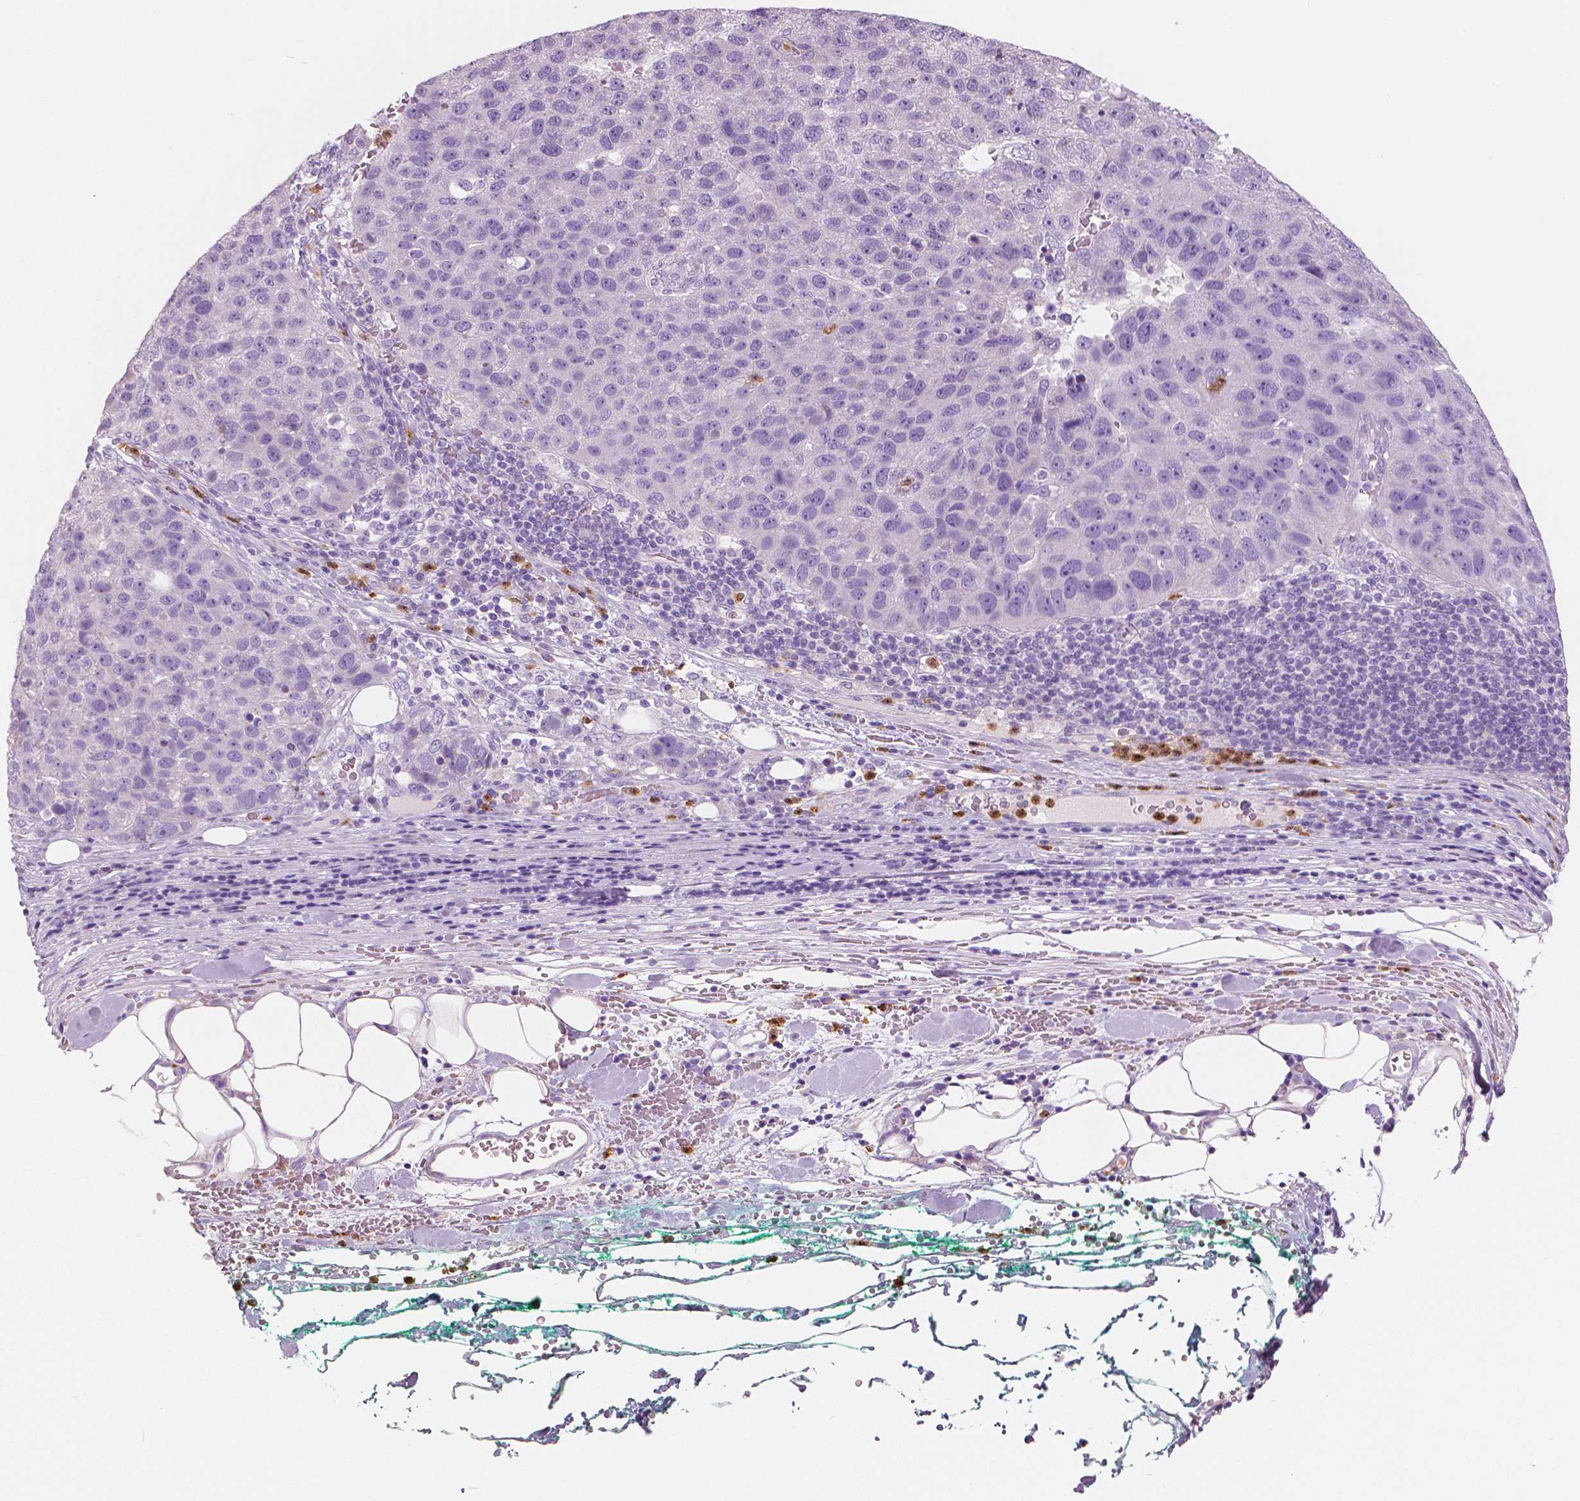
{"staining": {"intensity": "negative", "quantity": "none", "location": "none"}, "tissue": "pancreatic cancer", "cell_type": "Tumor cells", "image_type": "cancer", "snomed": [{"axis": "morphology", "description": "Adenocarcinoma, NOS"}, {"axis": "topography", "description": "Pancreas"}], "caption": "Tumor cells show no significant positivity in pancreatic cancer.", "gene": "CXCR2", "patient": {"sex": "female", "age": 61}}